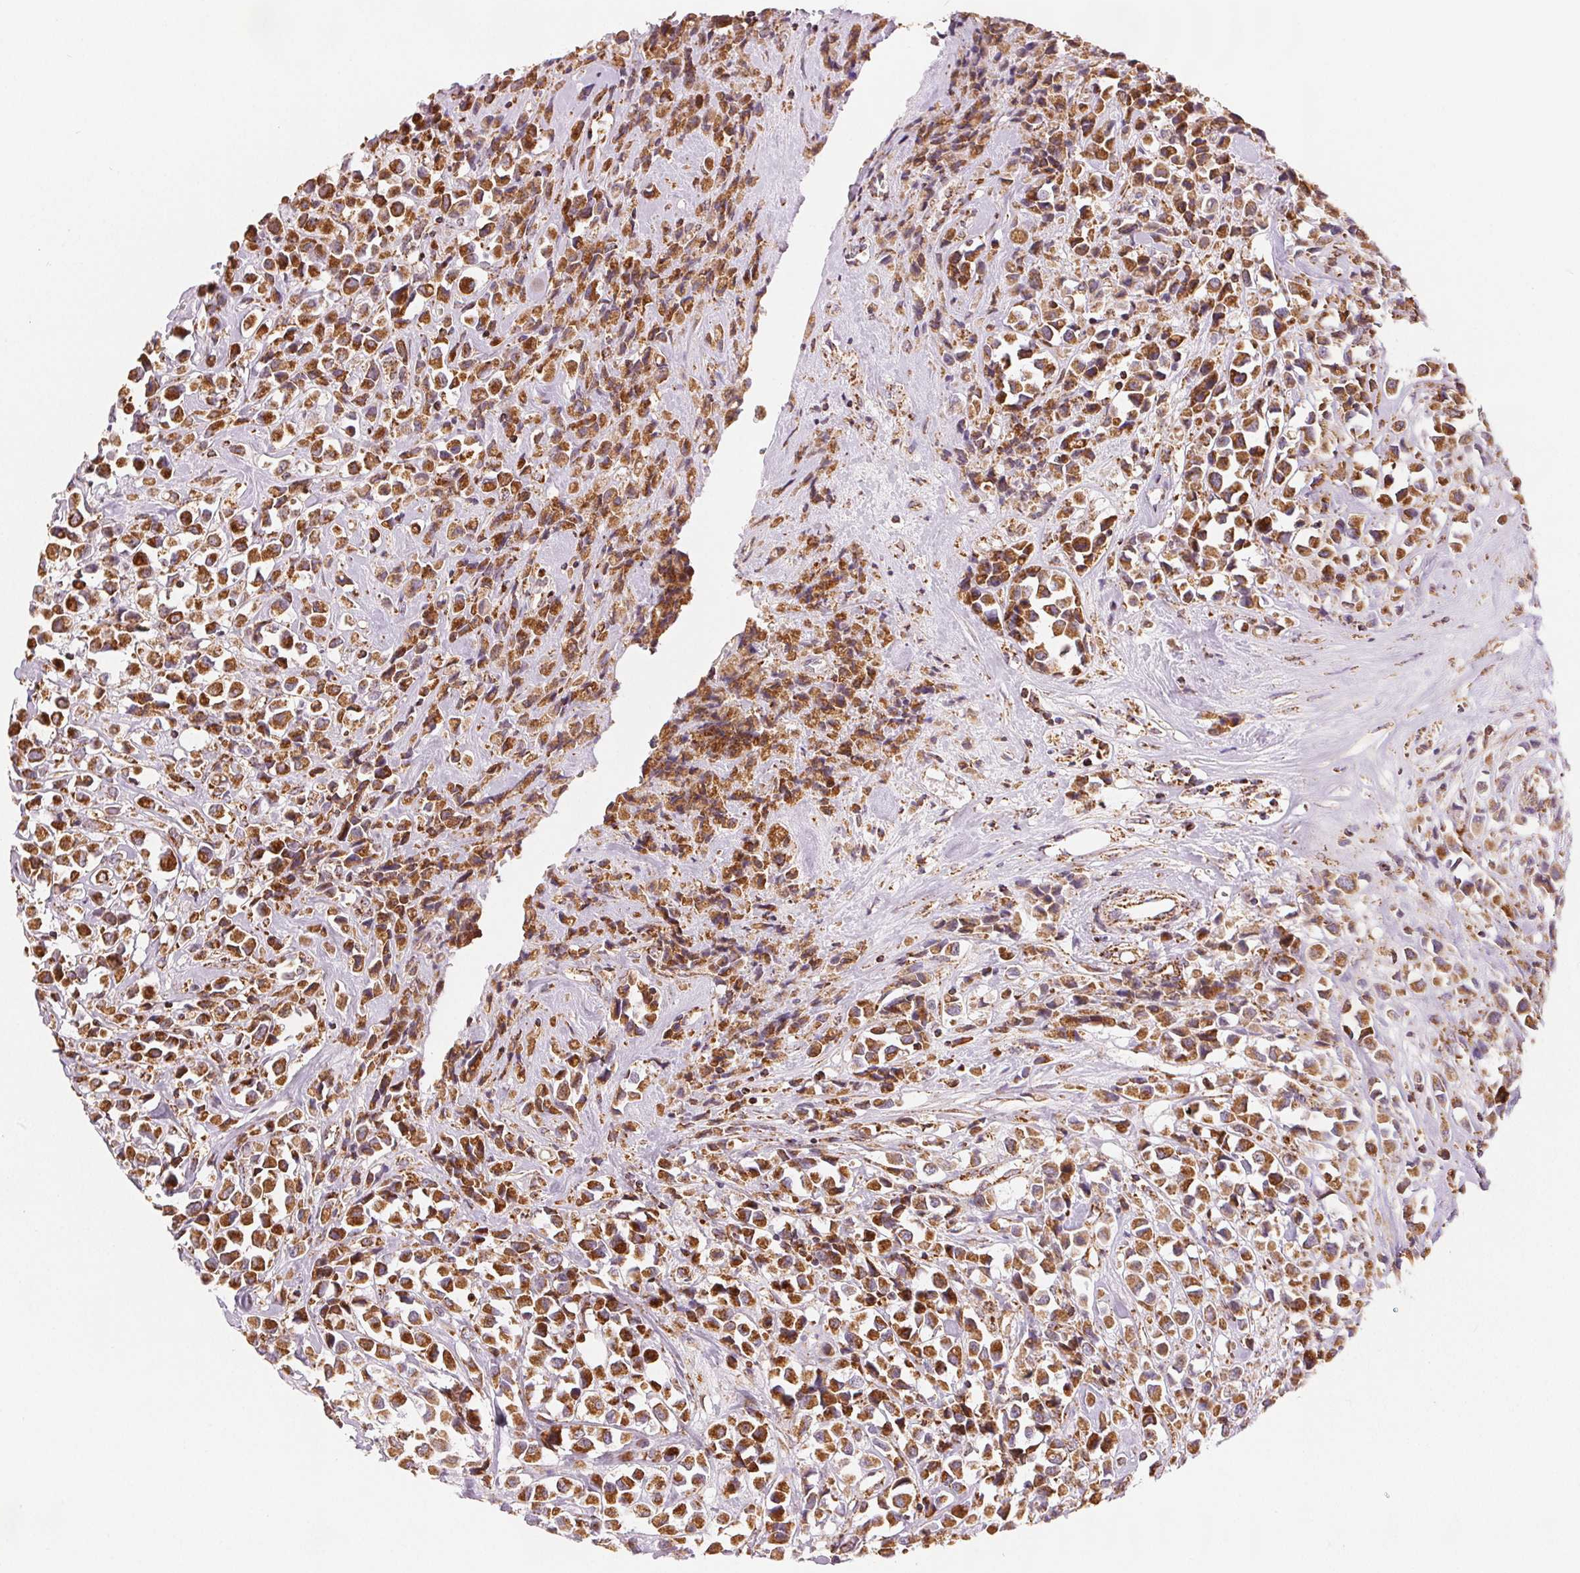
{"staining": {"intensity": "strong", "quantity": ">75%", "location": "cytoplasmic/membranous"}, "tissue": "breast cancer", "cell_type": "Tumor cells", "image_type": "cancer", "snomed": [{"axis": "morphology", "description": "Duct carcinoma"}, {"axis": "topography", "description": "Breast"}], "caption": "Breast cancer stained with DAB immunohistochemistry (IHC) exhibits high levels of strong cytoplasmic/membranous staining in approximately >75% of tumor cells.", "gene": "SDHB", "patient": {"sex": "female", "age": 61}}